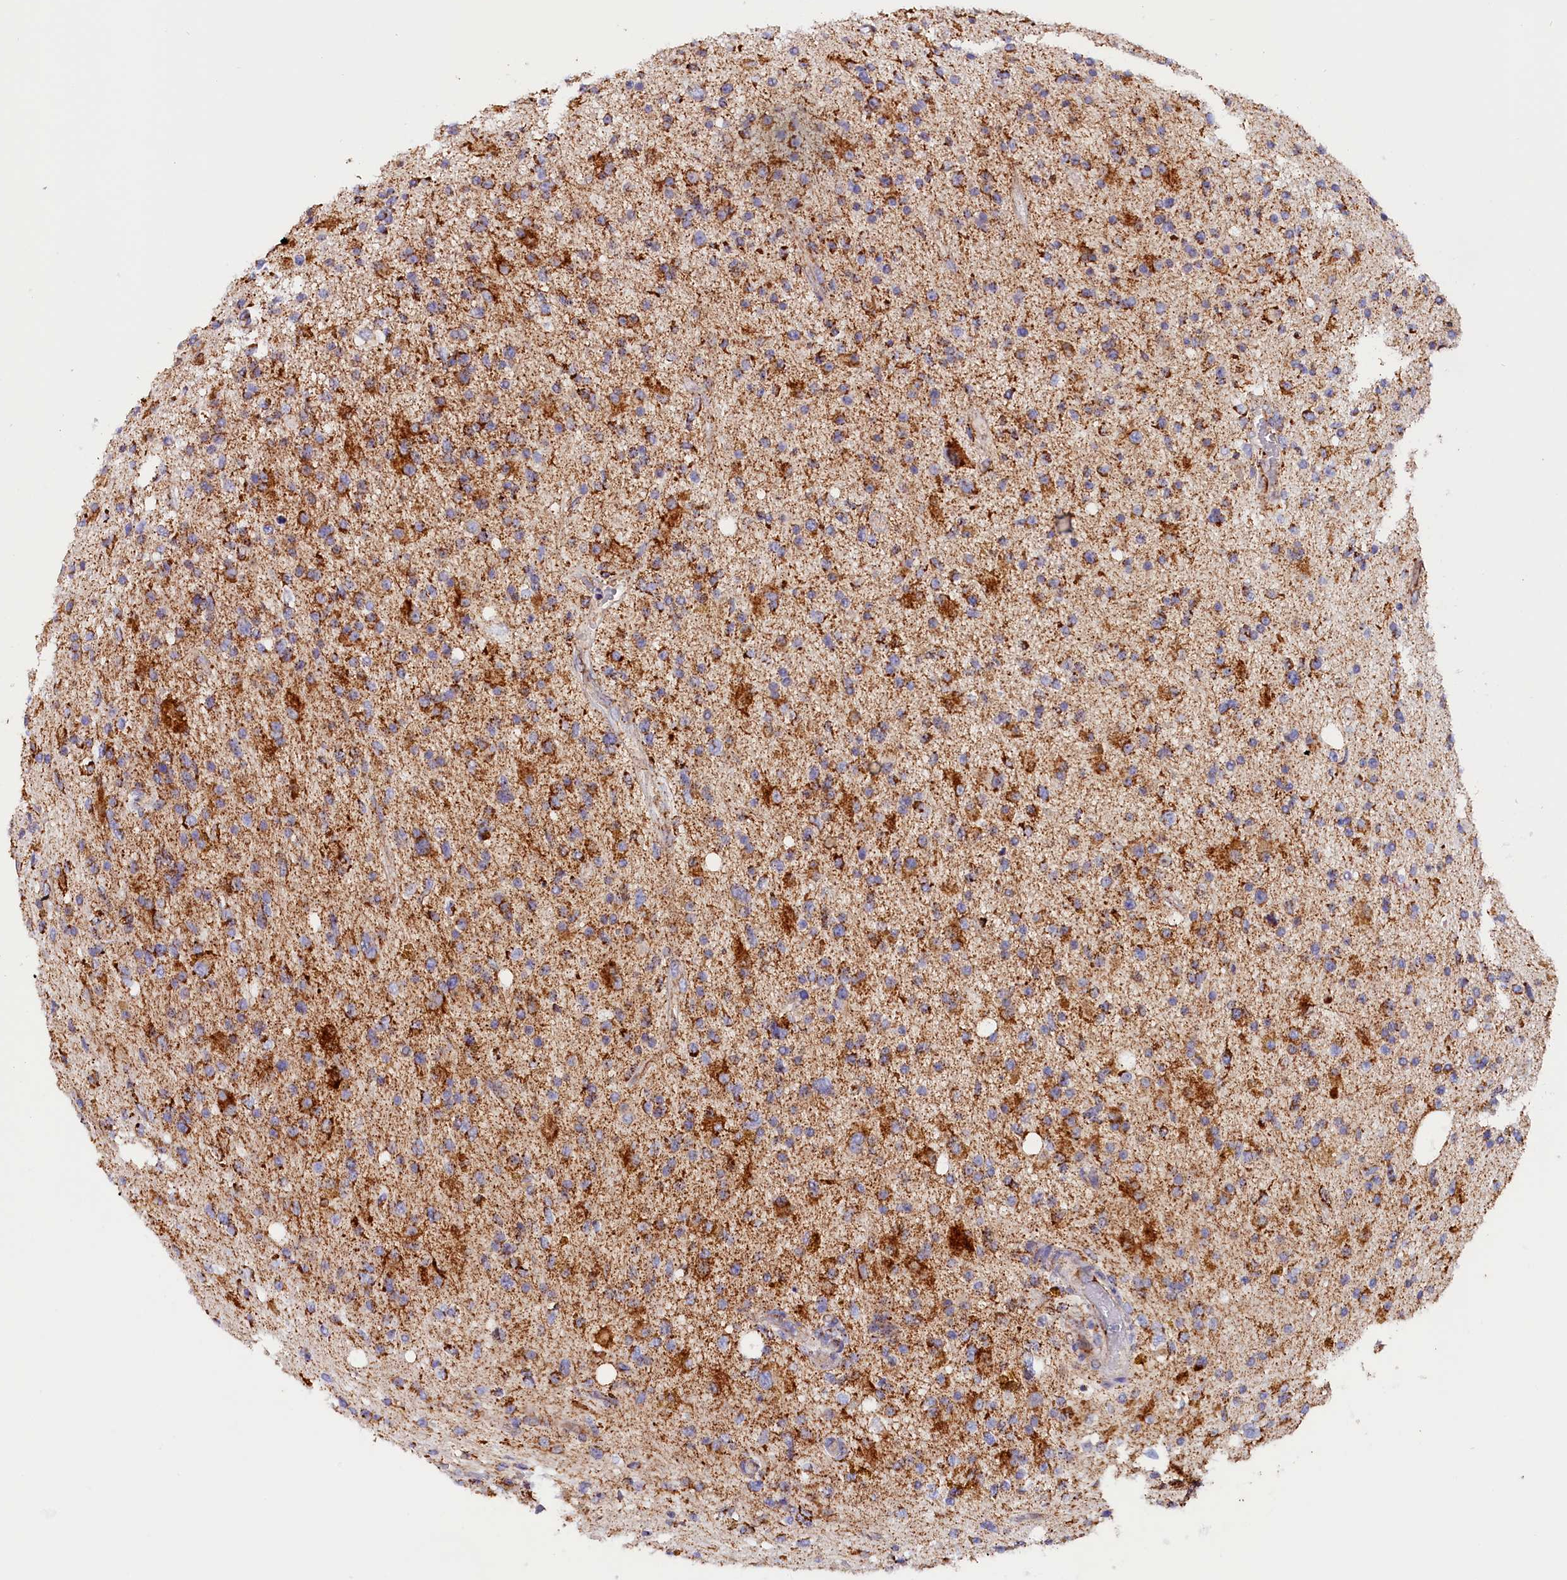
{"staining": {"intensity": "moderate", "quantity": "<25%", "location": "cytoplasmic/membranous"}, "tissue": "glioma", "cell_type": "Tumor cells", "image_type": "cancer", "snomed": [{"axis": "morphology", "description": "Glioma, malignant, High grade"}, {"axis": "topography", "description": "Brain"}], "caption": "Immunohistochemical staining of human high-grade glioma (malignant) displays low levels of moderate cytoplasmic/membranous positivity in approximately <25% of tumor cells.", "gene": "AKTIP", "patient": {"sex": "male", "age": 33}}